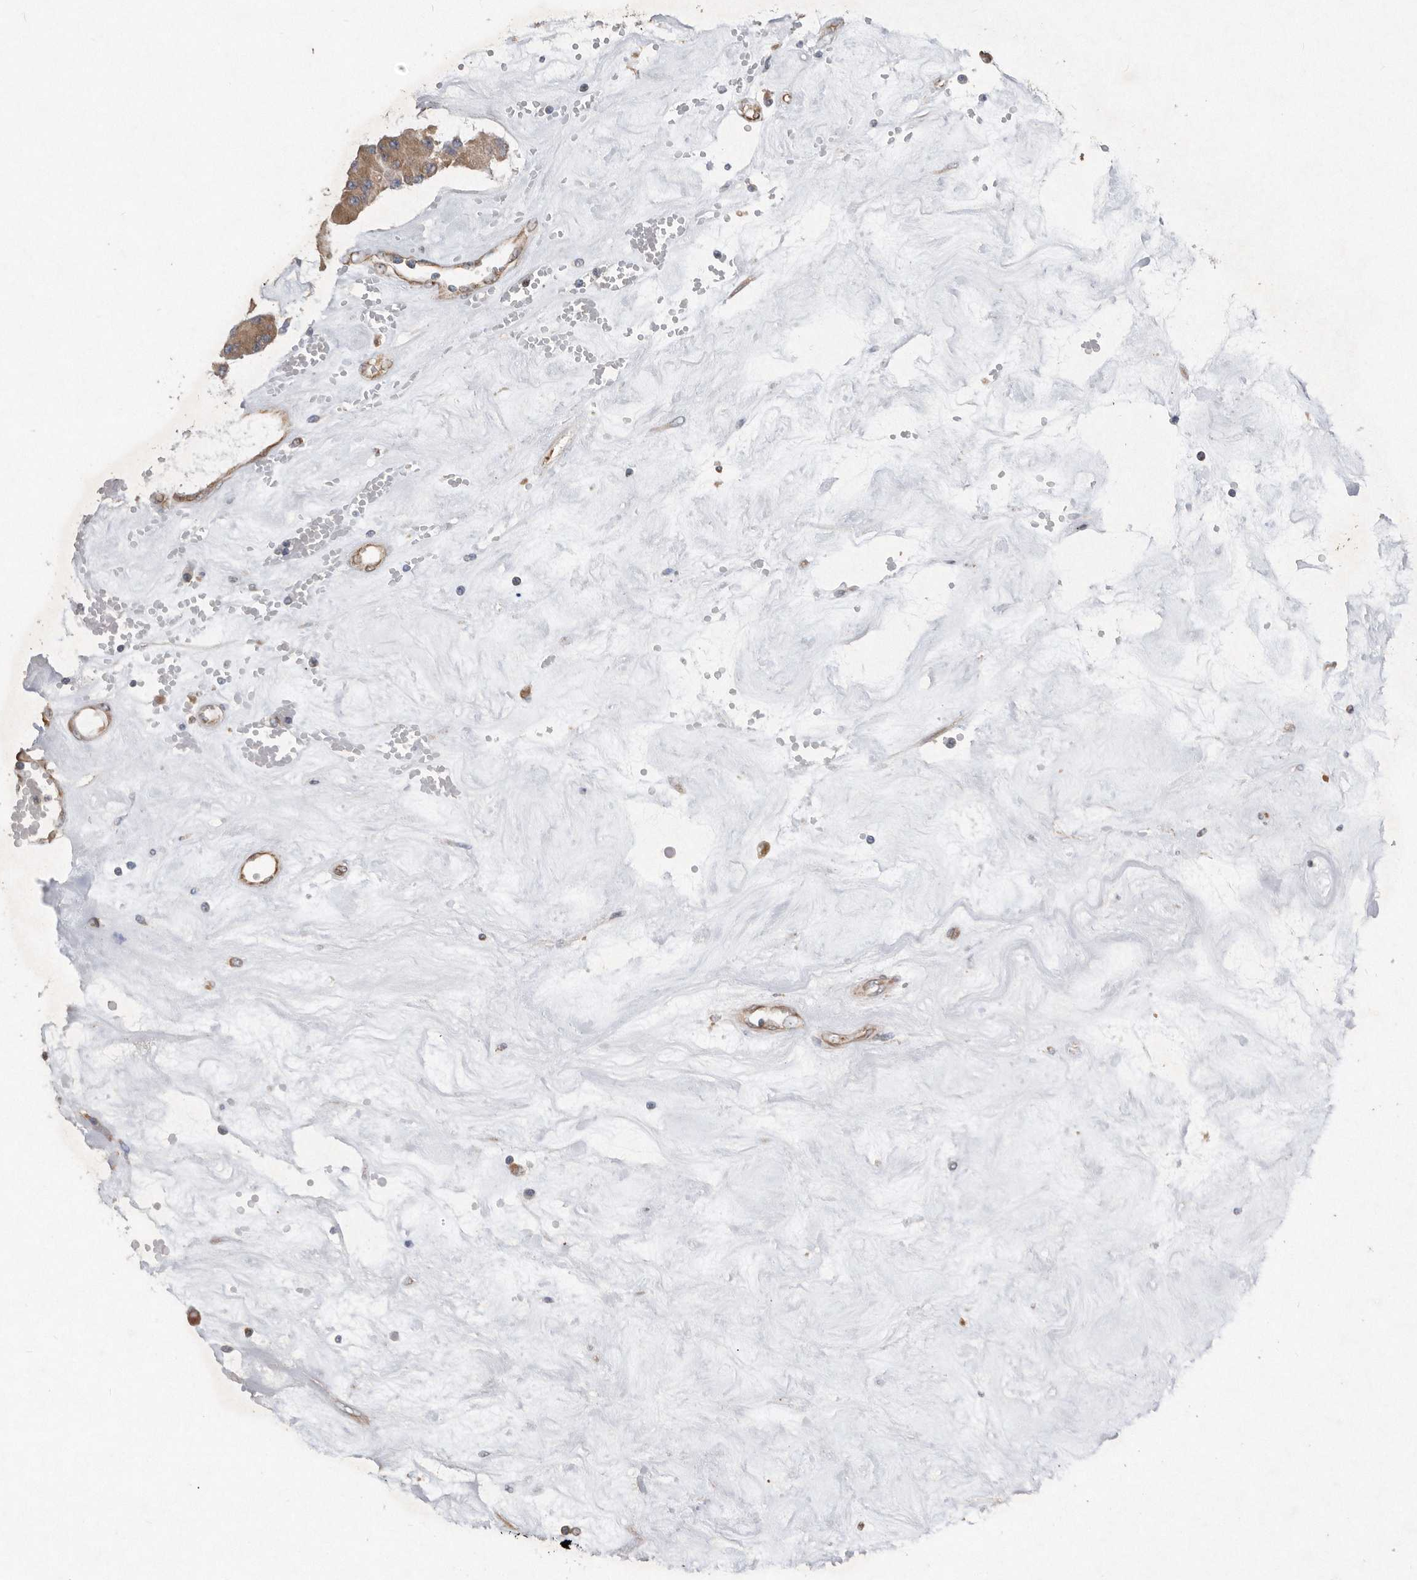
{"staining": {"intensity": "moderate", "quantity": ">75%", "location": "cytoplasmic/membranous"}, "tissue": "carcinoid", "cell_type": "Tumor cells", "image_type": "cancer", "snomed": [{"axis": "morphology", "description": "Carcinoid, malignant, NOS"}, {"axis": "topography", "description": "Pancreas"}], "caption": "Human carcinoid stained with a brown dye displays moderate cytoplasmic/membranous positive expression in approximately >75% of tumor cells.", "gene": "PON2", "patient": {"sex": "male", "age": 41}}